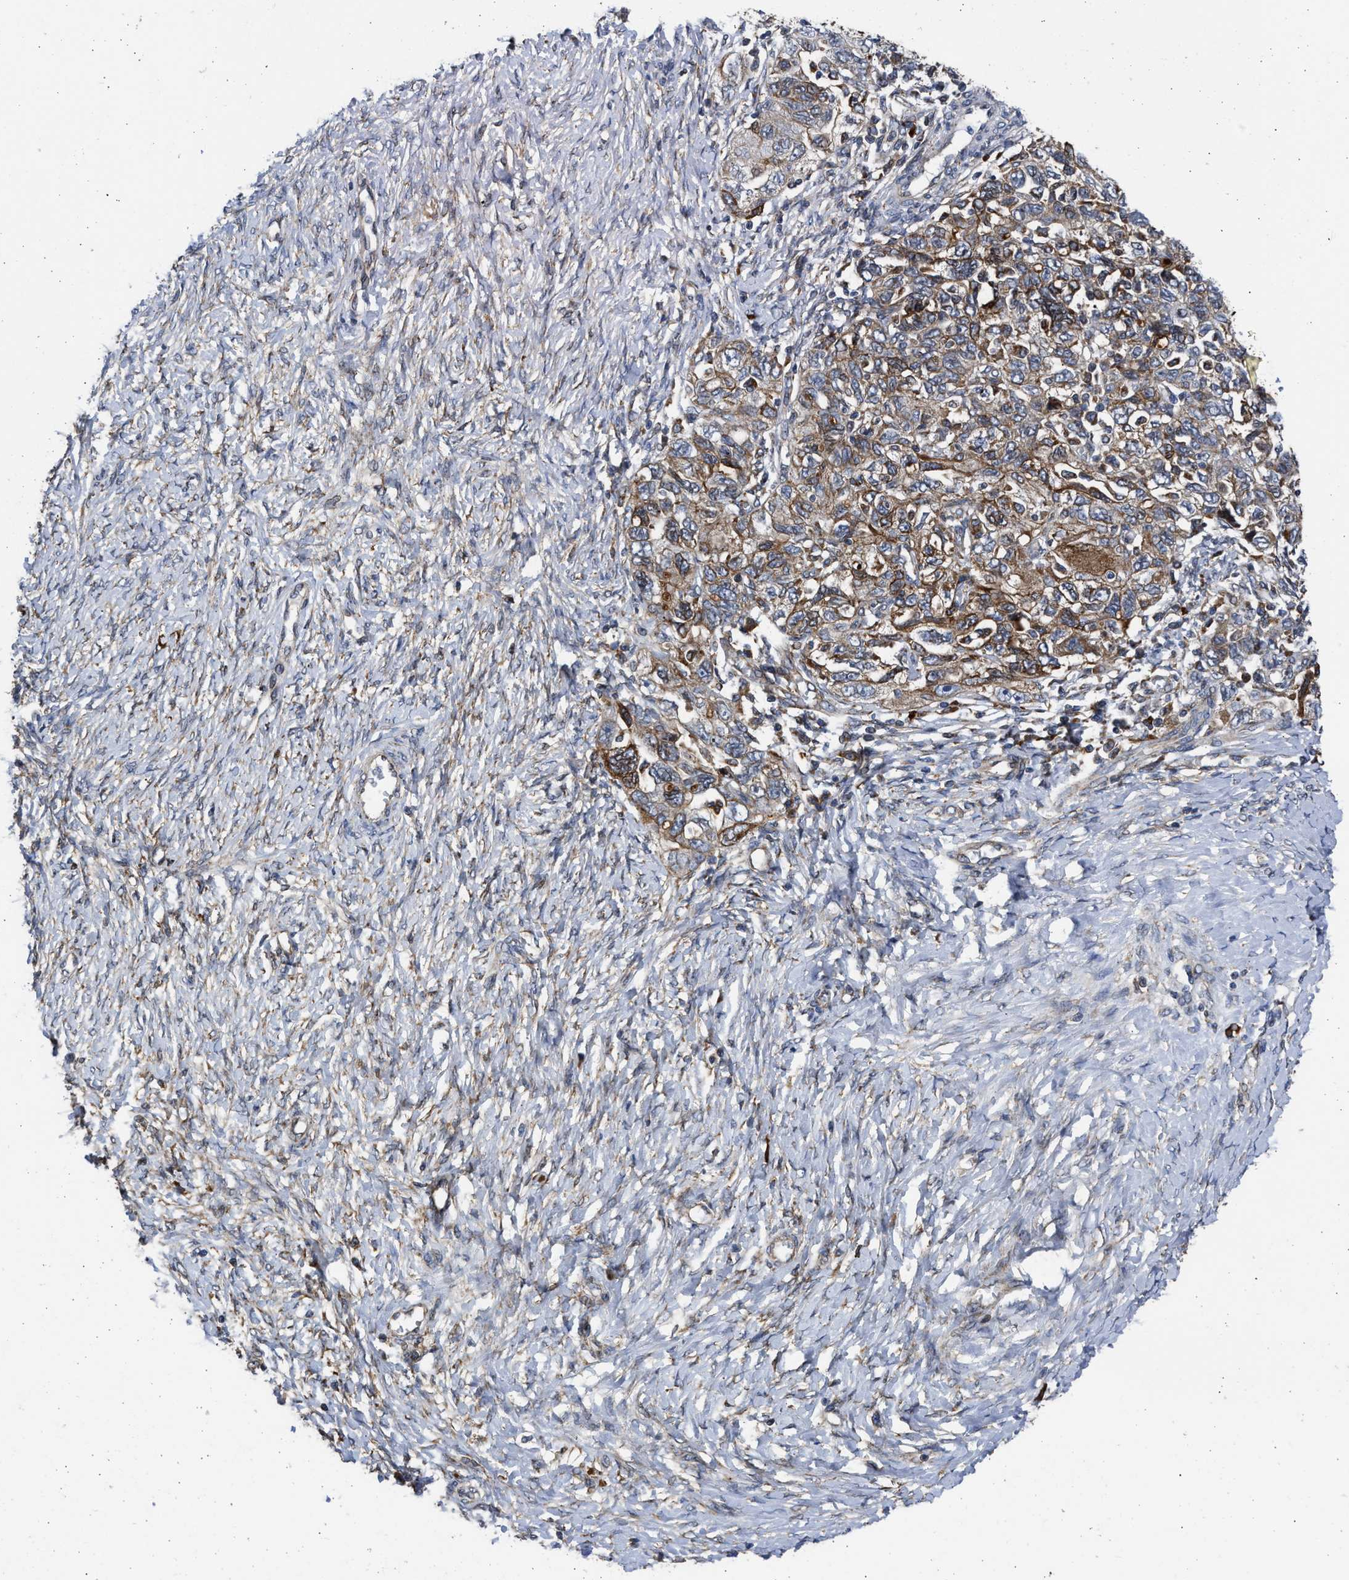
{"staining": {"intensity": "moderate", "quantity": "25%-75%", "location": "cytoplasmic/membranous"}, "tissue": "ovarian cancer", "cell_type": "Tumor cells", "image_type": "cancer", "snomed": [{"axis": "morphology", "description": "Carcinoma, NOS"}, {"axis": "morphology", "description": "Cystadenocarcinoma, serous, NOS"}, {"axis": "topography", "description": "Ovary"}], "caption": "Moderate cytoplasmic/membranous protein staining is seen in about 25%-75% of tumor cells in ovarian cancer.", "gene": "PLD2", "patient": {"sex": "female", "age": 69}}